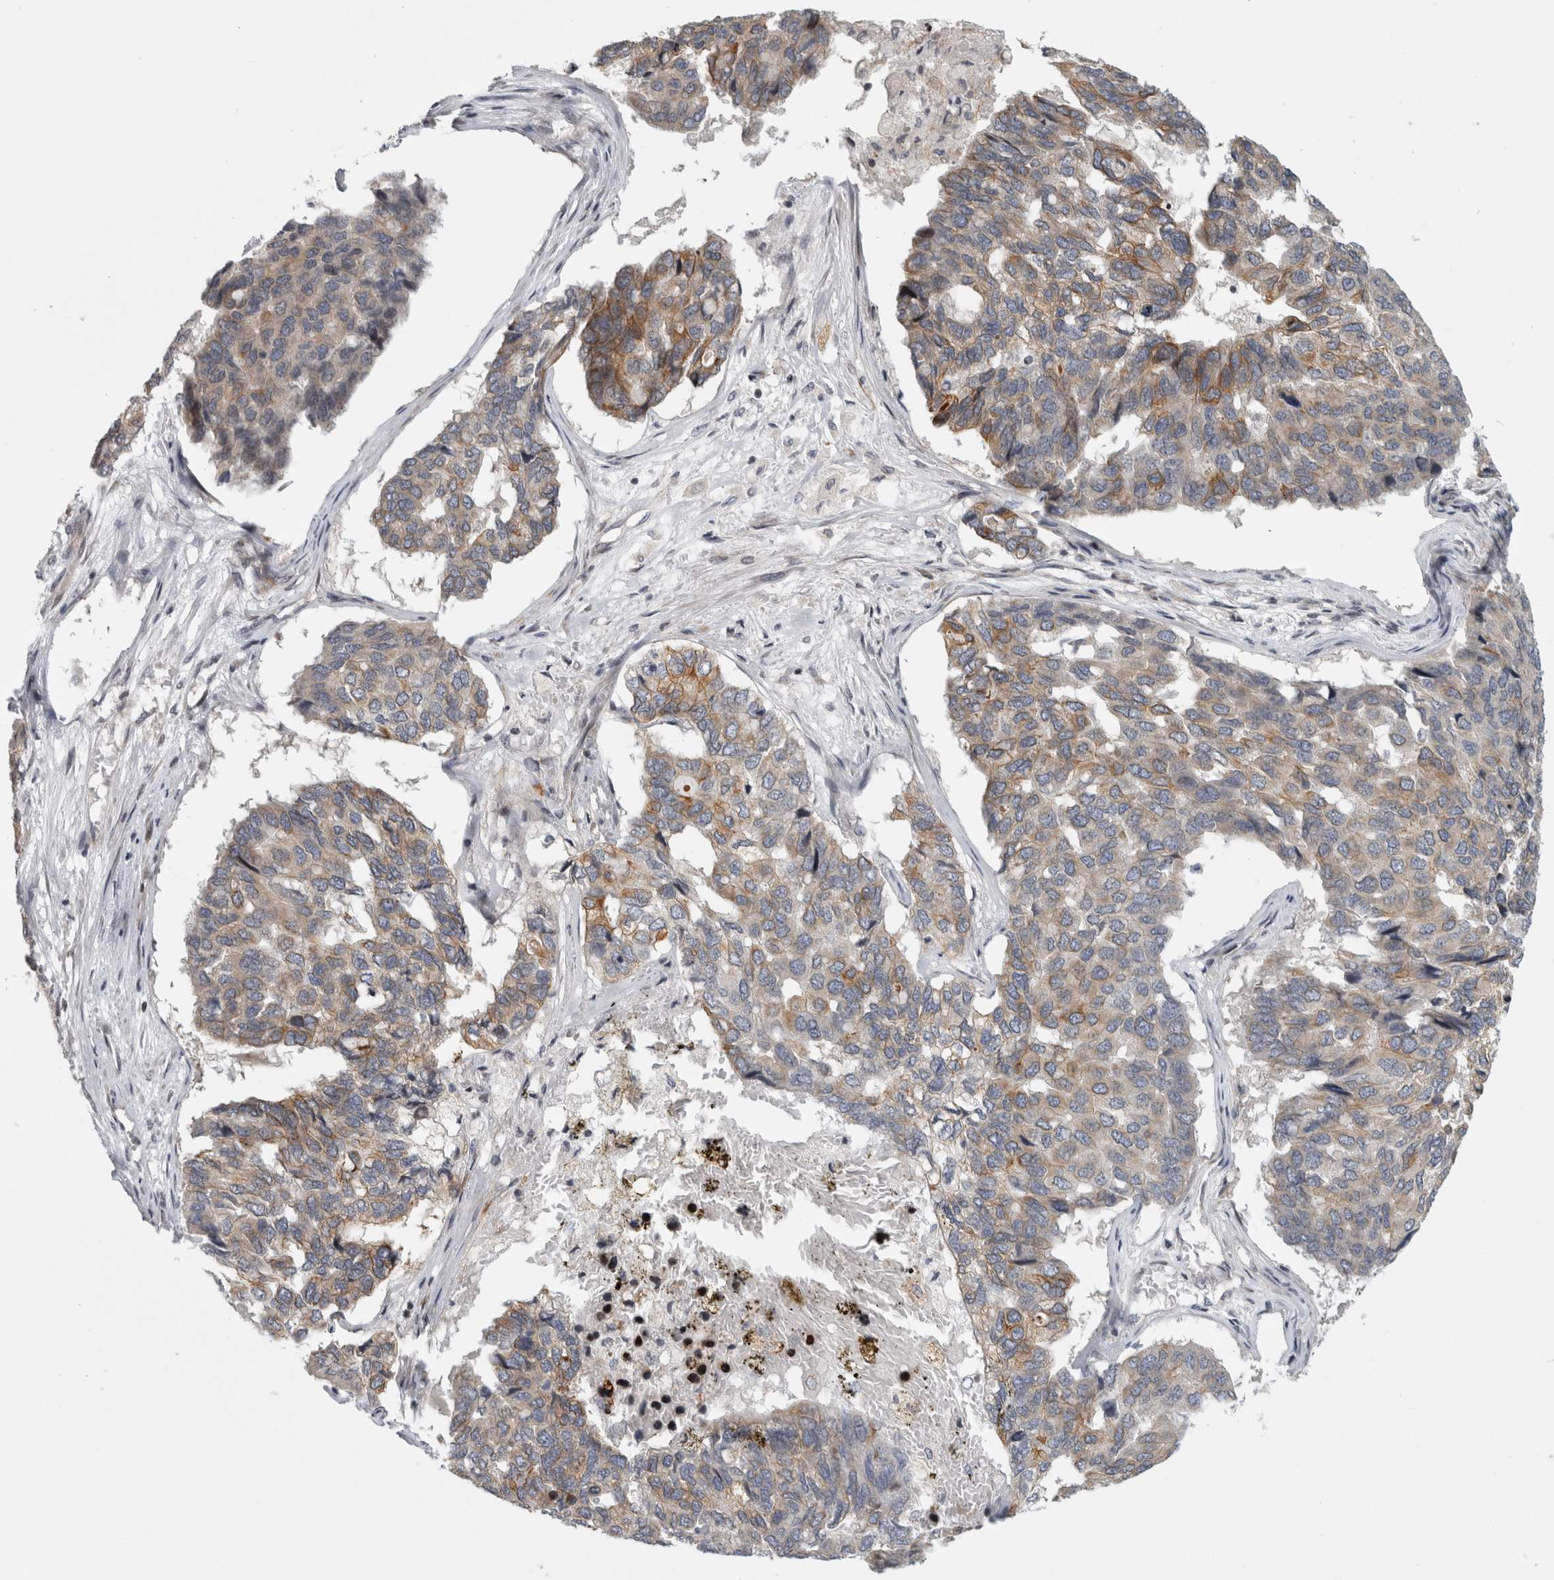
{"staining": {"intensity": "weak", "quantity": ">75%", "location": "cytoplasmic/membranous"}, "tissue": "pancreatic cancer", "cell_type": "Tumor cells", "image_type": "cancer", "snomed": [{"axis": "morphology", "description": "Adenocarcinoma, NOS"}, {"axis": "topography", "description": "Pancreas"}], "caption": "Pancreatic cancer stained for a protein (brown) exhibits weak cytoplasmic/membranous positive expression in approximately >75% of tumor cells.", "gene": "UTP25", "patient": {"sex": "male", "age": 50}}